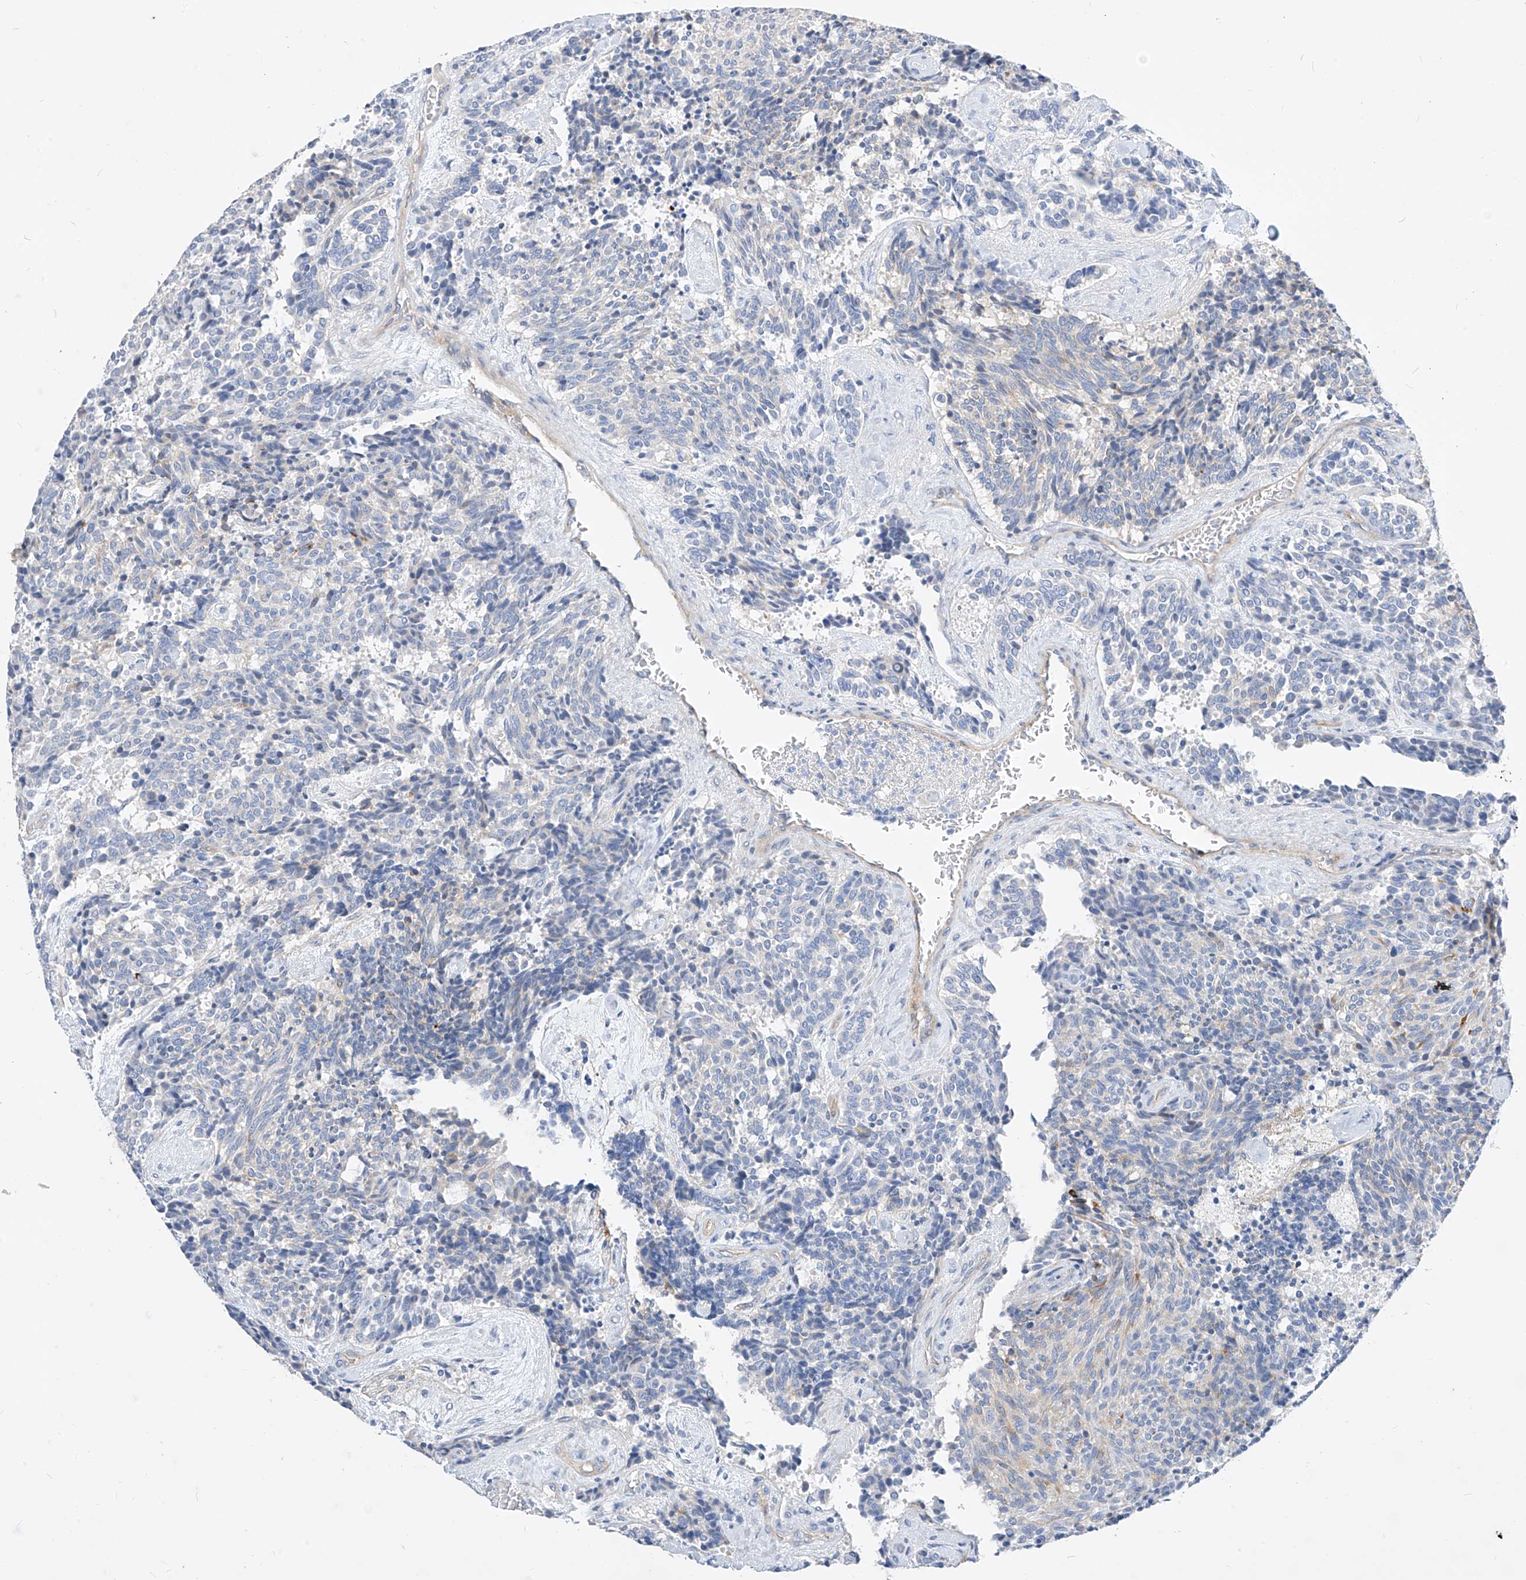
{"staining": {"intensity": "negative", "quantity": "none", "location": "none"}, "tissue": "carcinoid", "cell_type": "Tumor cells", "image_type": "cancer", "snomed": [{"axis": "morphology", "description": "Carcinoid, malignant, NOS"}, {"axis": "topography", "description": "Pancreas"}], "caption": "Human carcinoid stained for a protein using immunohistochemistry displays no expression in tumor cells.", "gene": "SCGB2A1", "patient": {"sex": "female", "age": 54}}